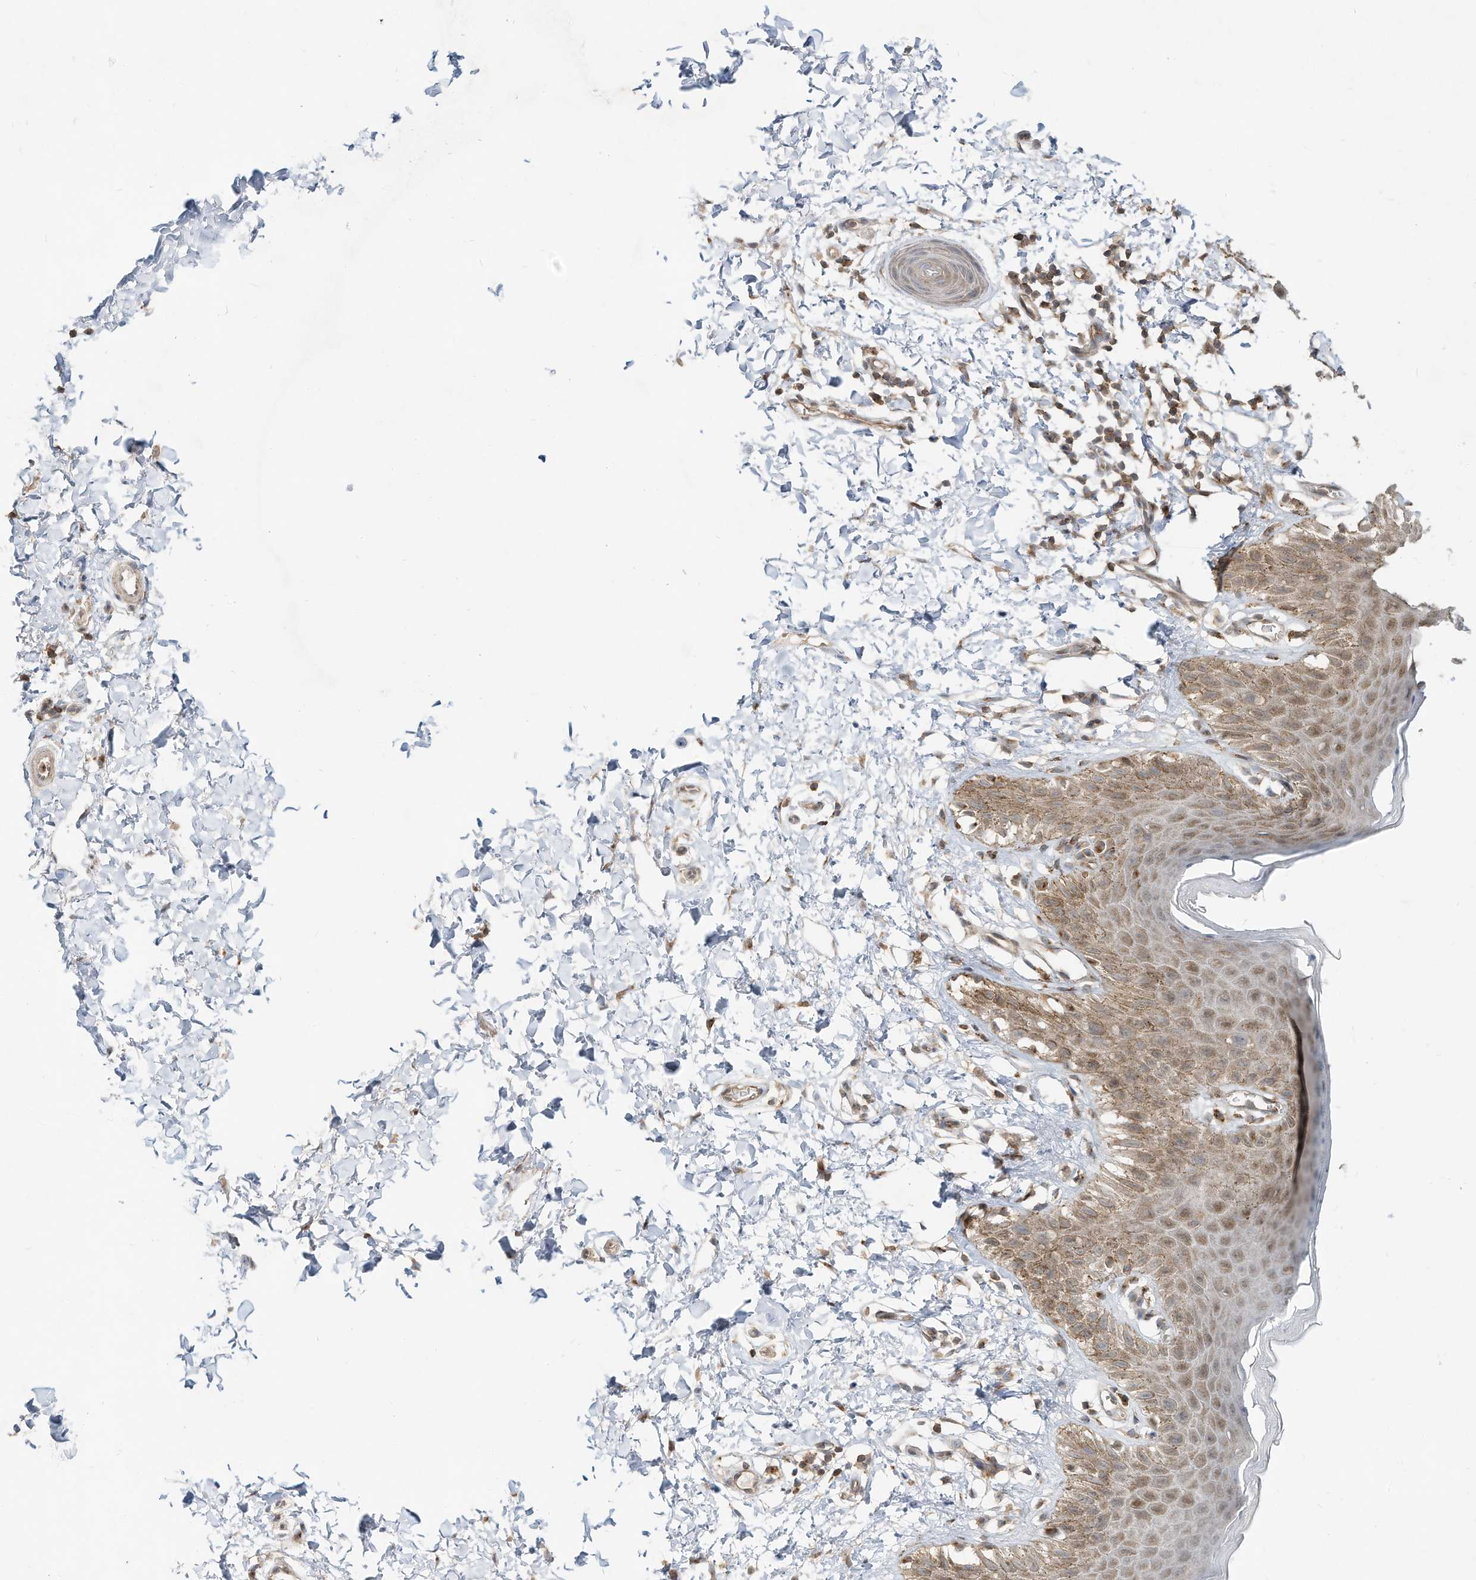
{"staining": {"intensity": "moderate", "quantity": ">75%", "location": "cytoplasmic/membranous,nuclear"}, "tissue": "skin", "cell_type": "Epidermal cells", "image_type": "normal", "snomed": [{"axis": "morphology", "description": "Normal tissue, NOS"}, {"axis": "topography", "description": "Anal"}], "caption": "This histopathology image shows IHC staining of benign human skin, with medium moderate cytoplasmic/membranous,nuclear staining in about >75% of epidermal cells.", "gene": "CUX1", "patient": {"sex": "male", "age": 44}}